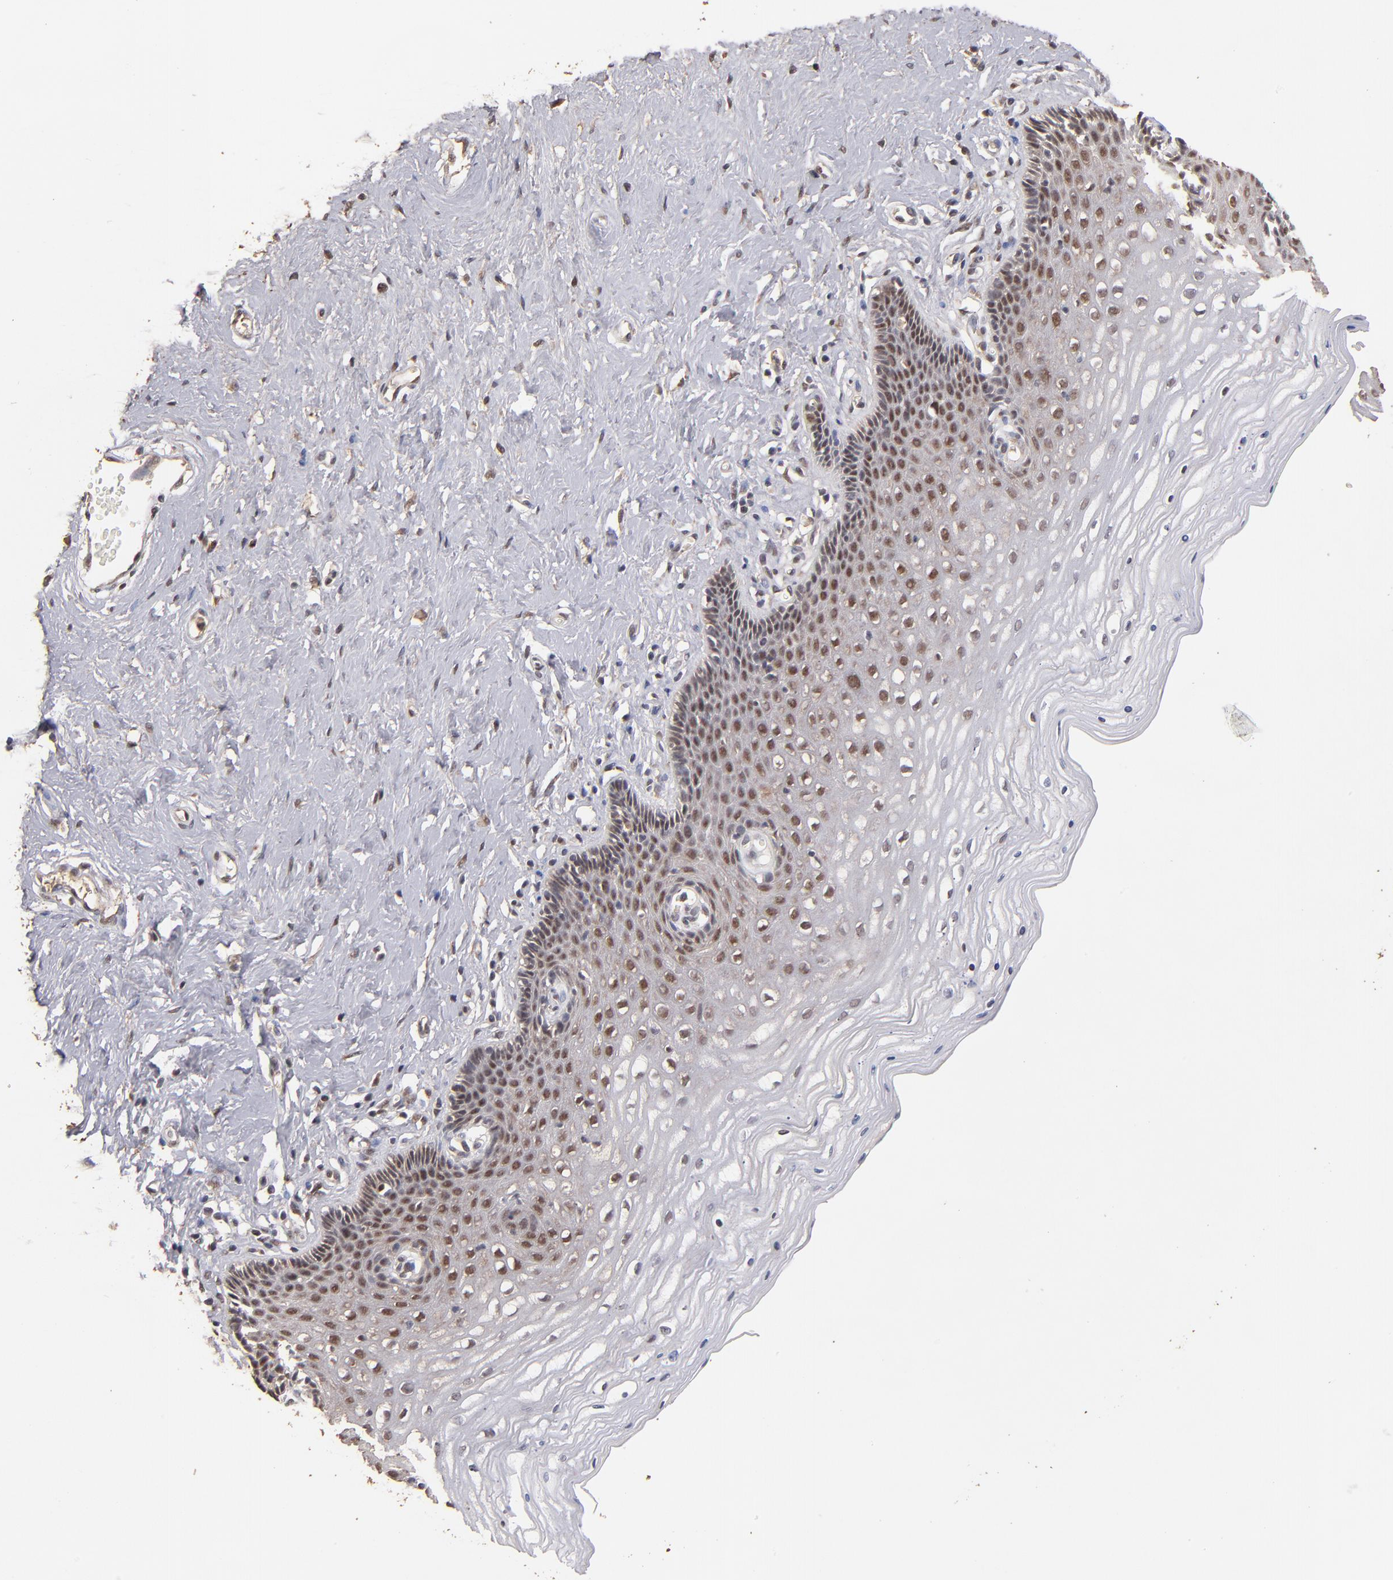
{"staining": {"intensity": "moderate", "quantity": ">75%", "location": "nuclear"}, "tissue": "cervix", "cell_type": "Glandular cells", "image_type": "normal", "snomed": [{"axis": "morphology", "description": "Normal tissue, NOS"}, {"axis": "topography", "description": "Cervix"}], "caption": "Glandular cells reveal medium levels of moderate nuclear staining in approximately >75% of cells in benign human cervix.", "gene": "EAPP", "patient": {"sex": "female", "age": 39}}